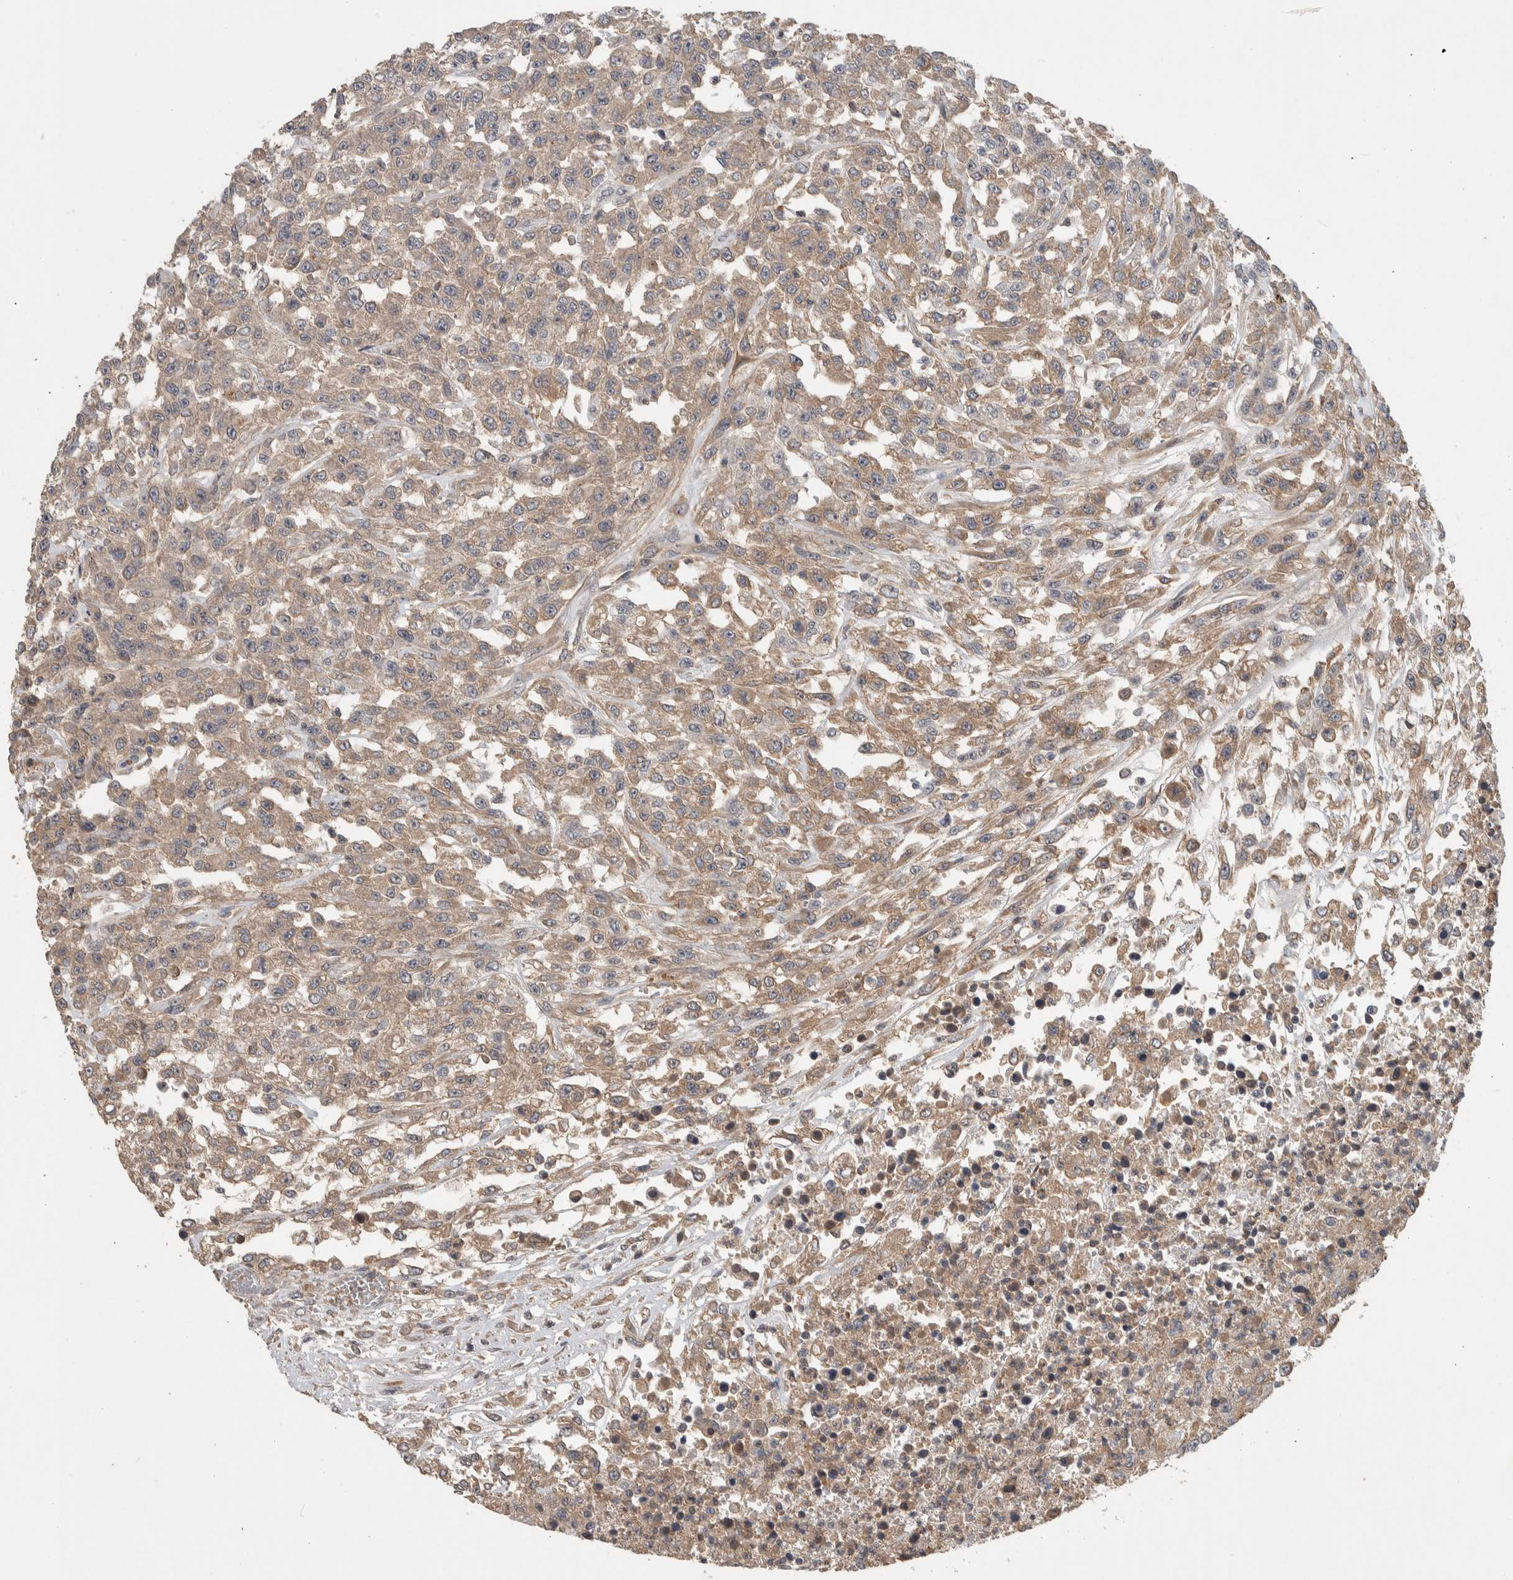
{"staining": {"intensity": "weak", "quantity": "25%-75%", "location": "cytoplasmic/membranous"}, "tissue": "urothelial cancer", "cell_type": "Tumor cells", "image_type": "cancer", "snomed": [{"axis": "morphology", "description": "Urothelial carcinoma, High grade"}, {"axis": "topography", "description": "Urinary bladder"}], "caption": "Human urothelial cancer stained with a brown dye exhibits weak cytoplasmic/membranous positive positivity in approximately 25%-75% of tumor cells.", "gene": "CHRM3", "patient": {"sex": "male", "age": 46}}